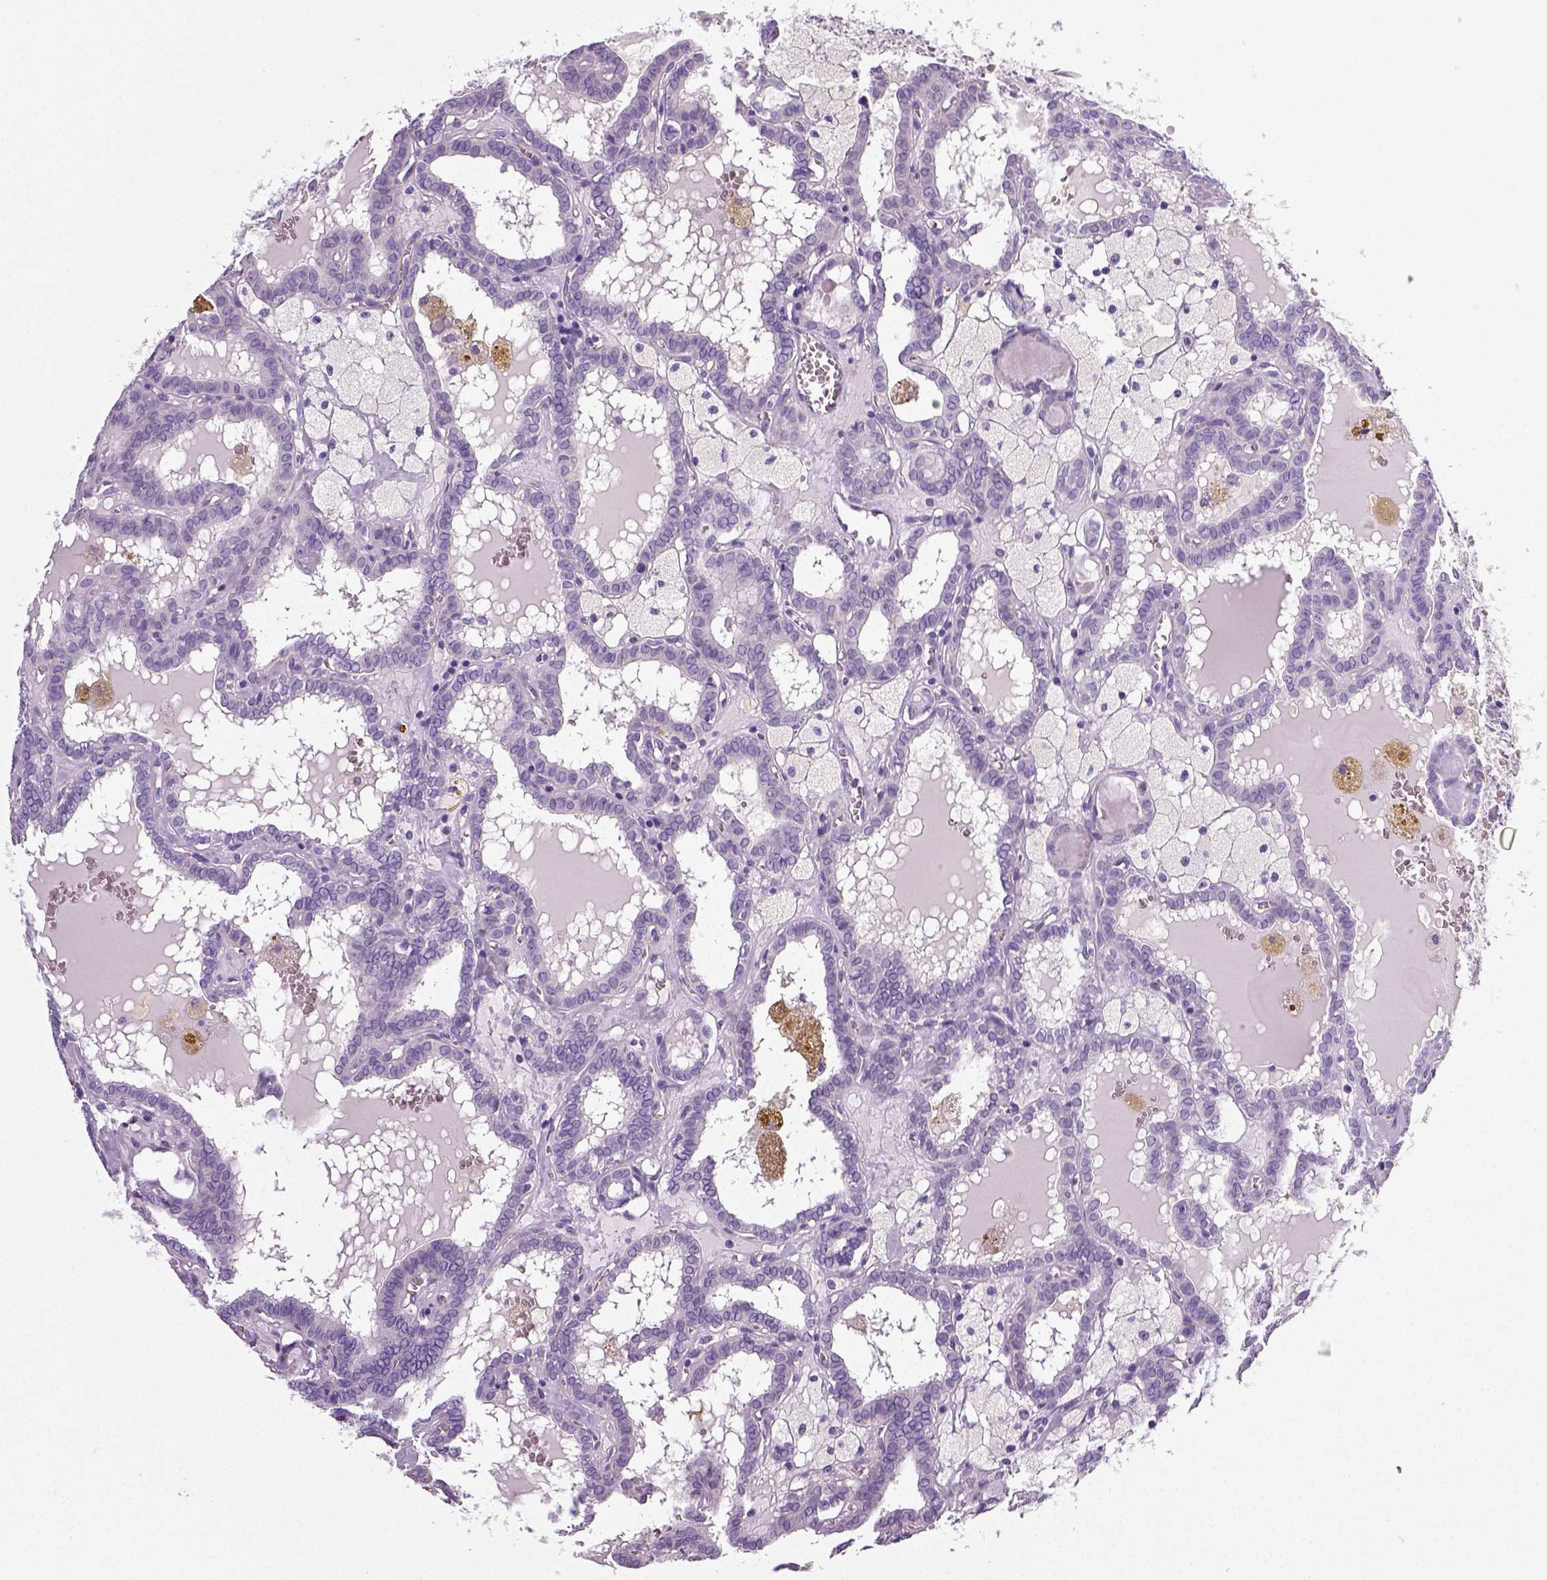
{"staining": {"intensity": "negative", "quantity": "none", "location": "none"}, "tissue": "thyroid cancer", "cell_type": "Tumor cells", "image_type": "cancer", "snomed": [{"axis": "morphology", "description": "Papillary adenocarcinoma, NOS"}, {"axis": "topography", "description": "Thyroid gland"}], "caption": "The immunohistochemistry (IHC) micrograph has no significant positivity in tumor cells of thyroid cancer (papillary adenocarcinoma) tissue.", "gene": "NECAB2", "patient": {"sex": "female", "age": 39}}